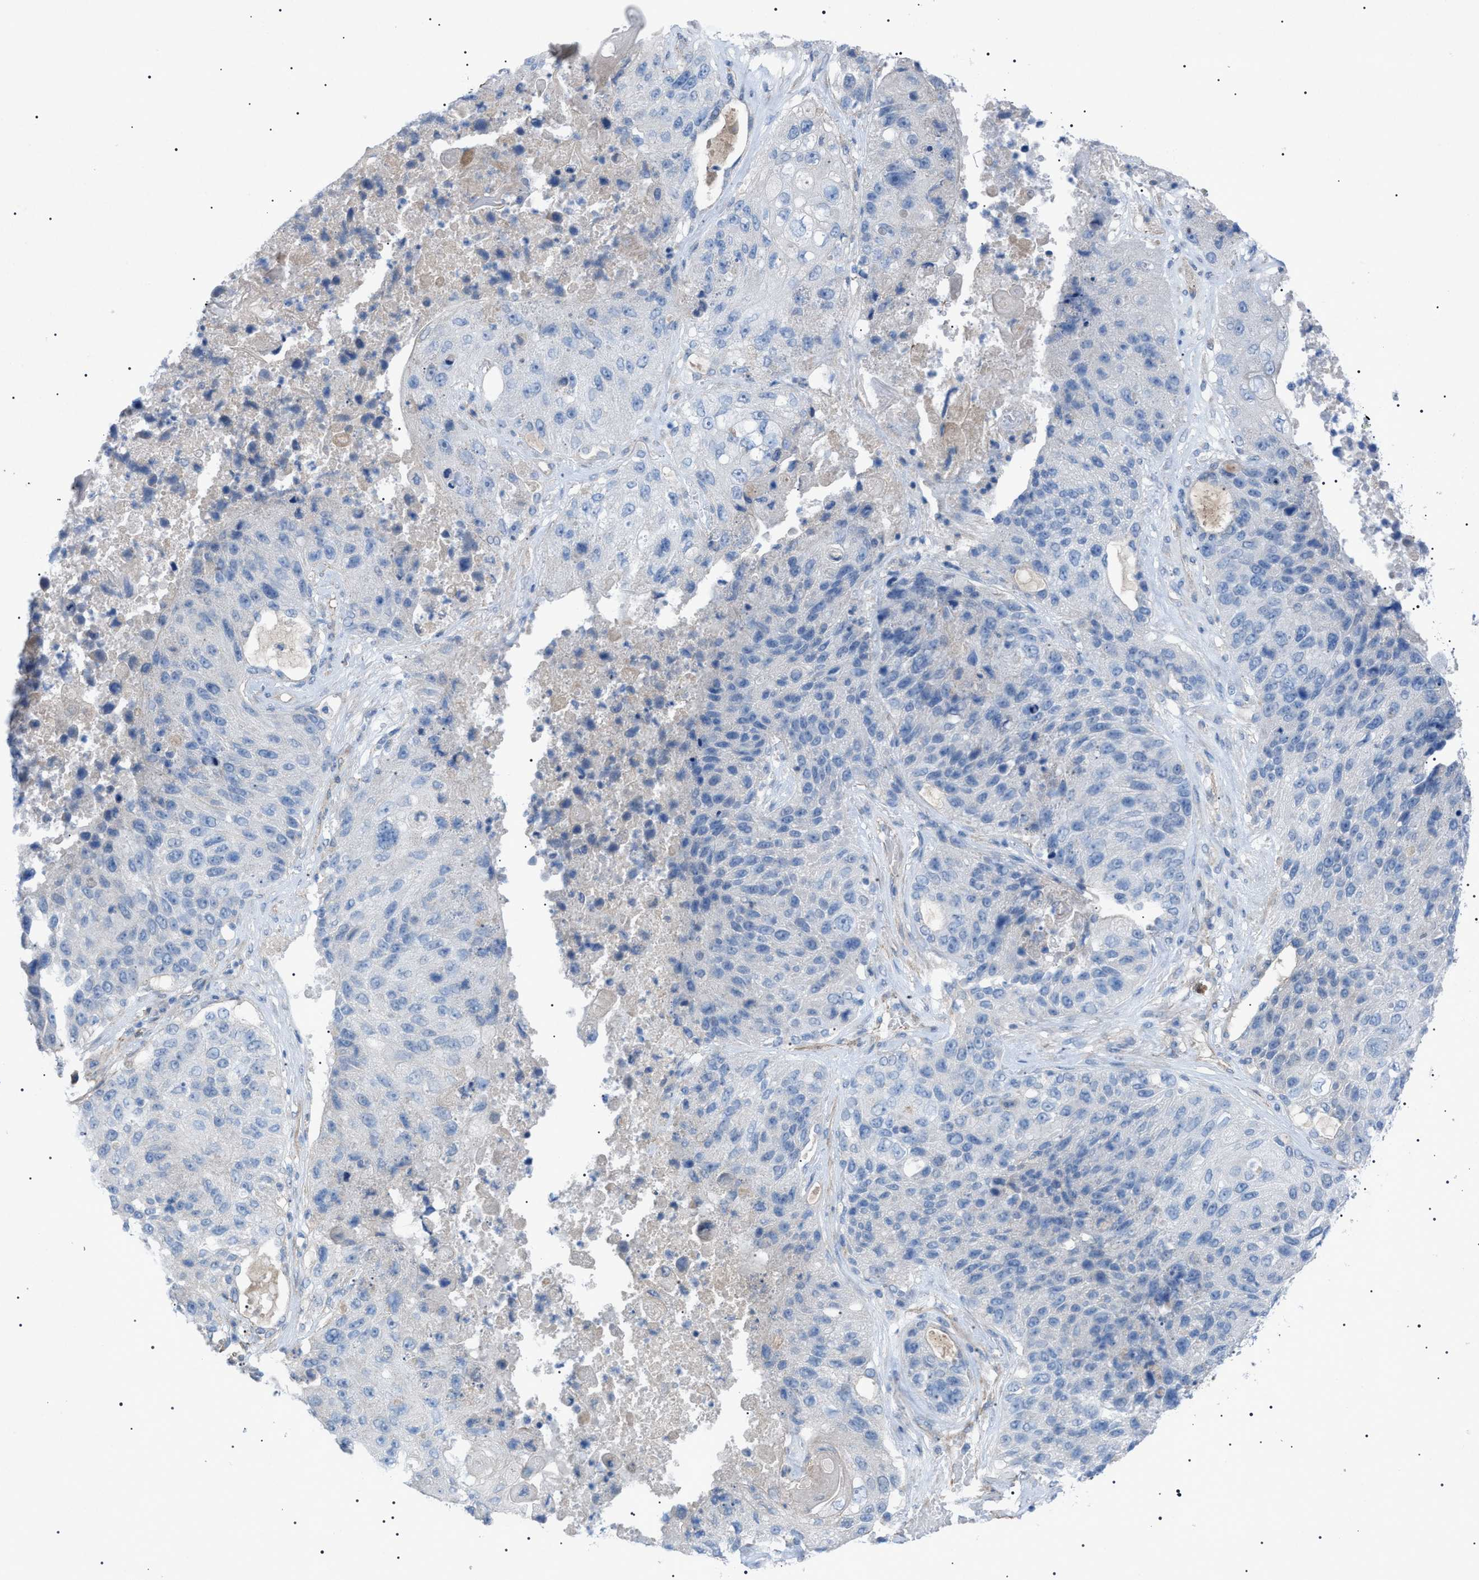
{"staining": {"intensity": "negative", "quantity": "none", "location": "none"}, "tissue": "lung cancer", "cell_type": "Tumor cells", "image_type": "cancer", "snomed": [{"axis": "morphology", "description": "Squamous cell carcinoma, NOS"}, {"axis": "topography", "description": "Lung"}], "caption": "DAB (3,3'-diaminobenzidine) immunohistochemical staining of lung cancer reveals no significant staining in tumor cells. The staining was performed using DAB (3,3'-diaminobenzidine) to visualize the protein expression in brown, while the nuclei were stained in blue with hematoxylin (Magnification: 20x).", "gene": "ADAMTS1", "patient": {"sex": "male", "age": 61}}